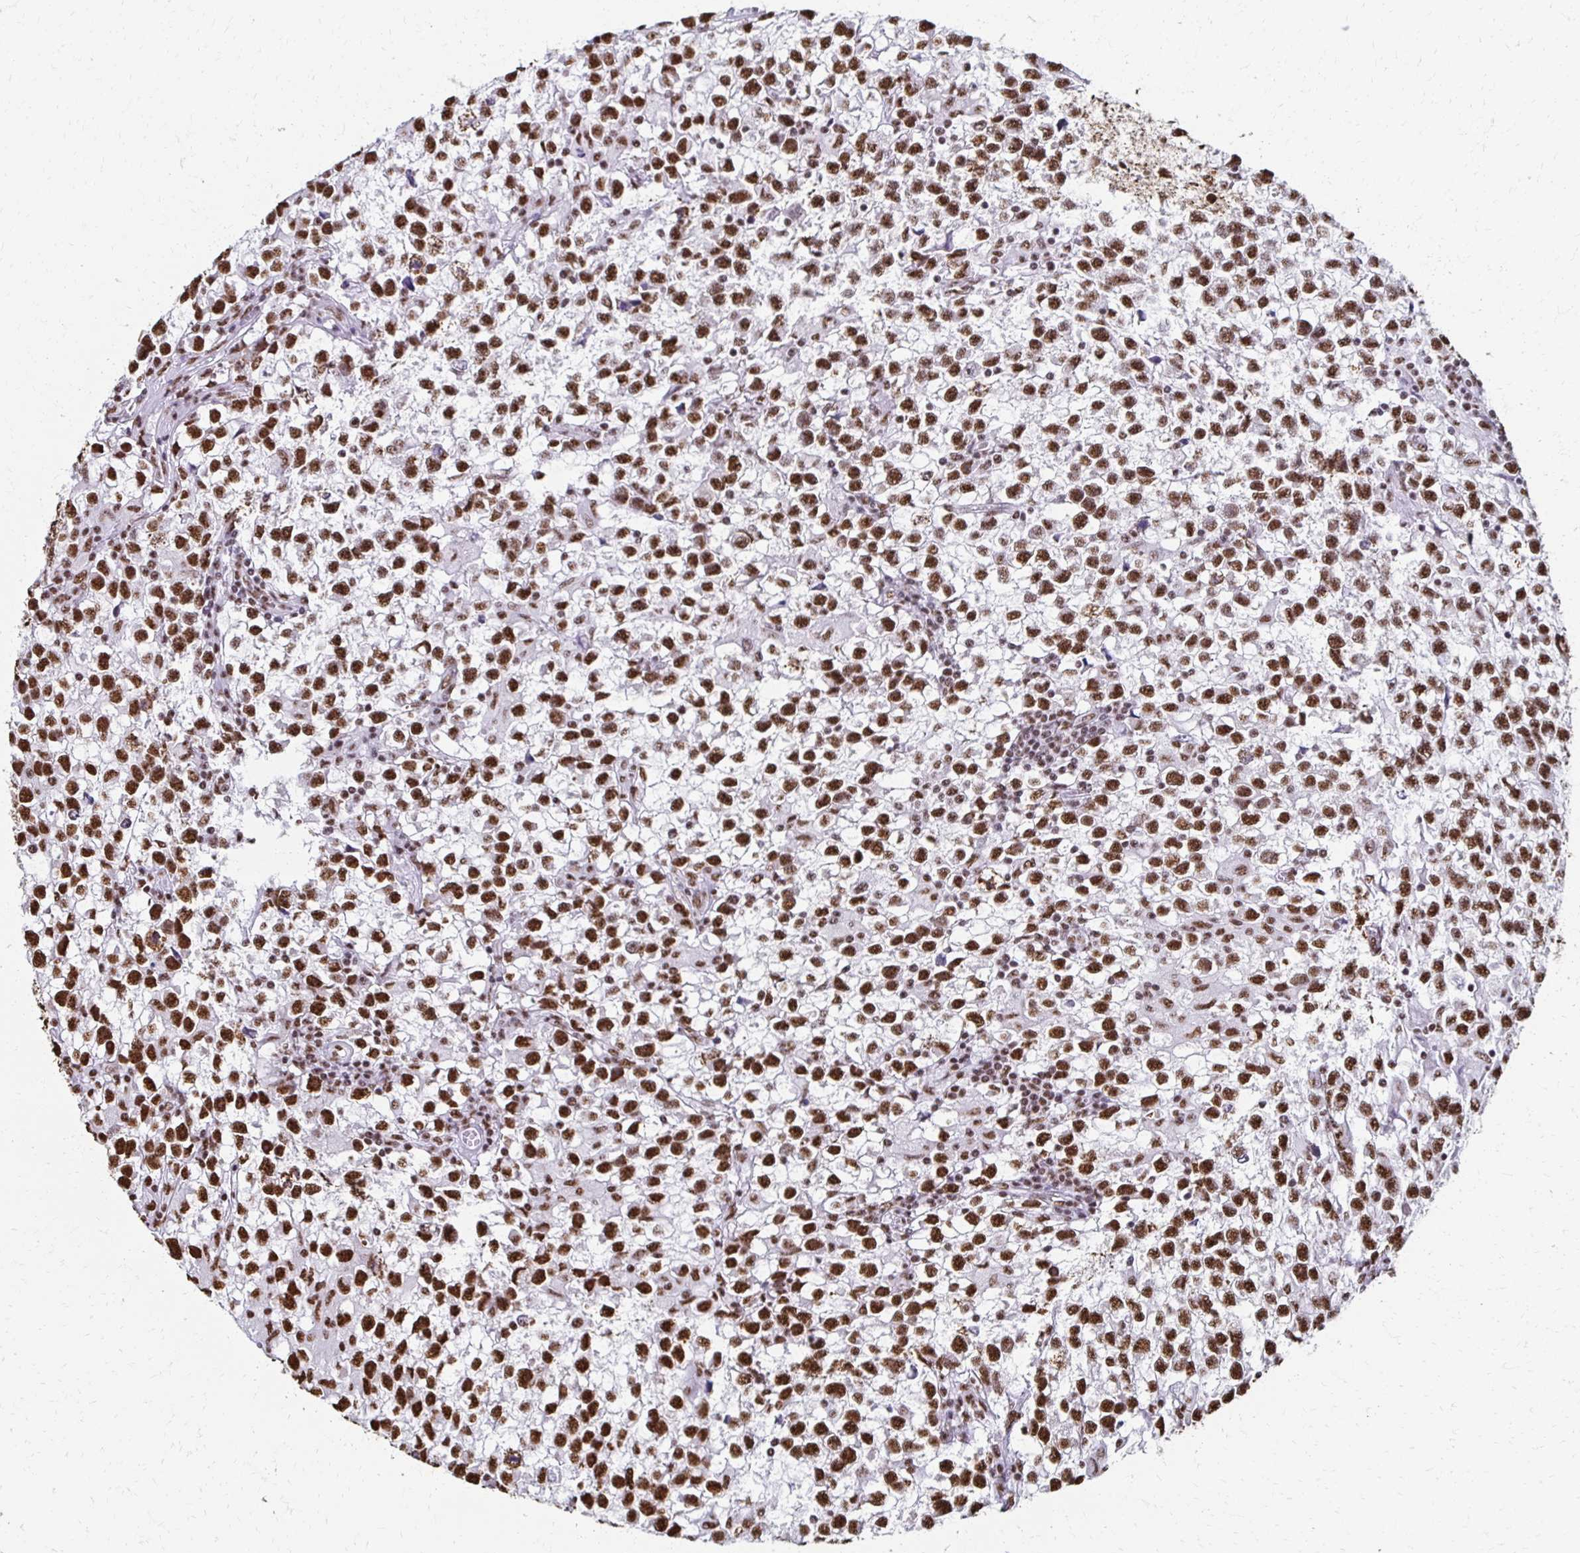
{"staining": {"intensity": "strong", "quantity": ">75%", "location": "nuclear"}, "tissue": "testis cancer", "cell_type": "Tumor cells", "image_type": "cancer", "snomed": [{"axis": "morphology", "description": "Seminoma, NOS"}, {"axis": "topography", "description": "Testis"}], "caption": "High-magnification brightfield microscopy of testis seminoma stained with DAB (3,3'-diaminobenzidine) (brown) and counterstained with hematoxylin (blue). tumor cells exhibit strong nuclear staining is appreciated in approximately>75% of cells.", "gene": "NONO", "patient": {"sex": "male", "age": 31}}